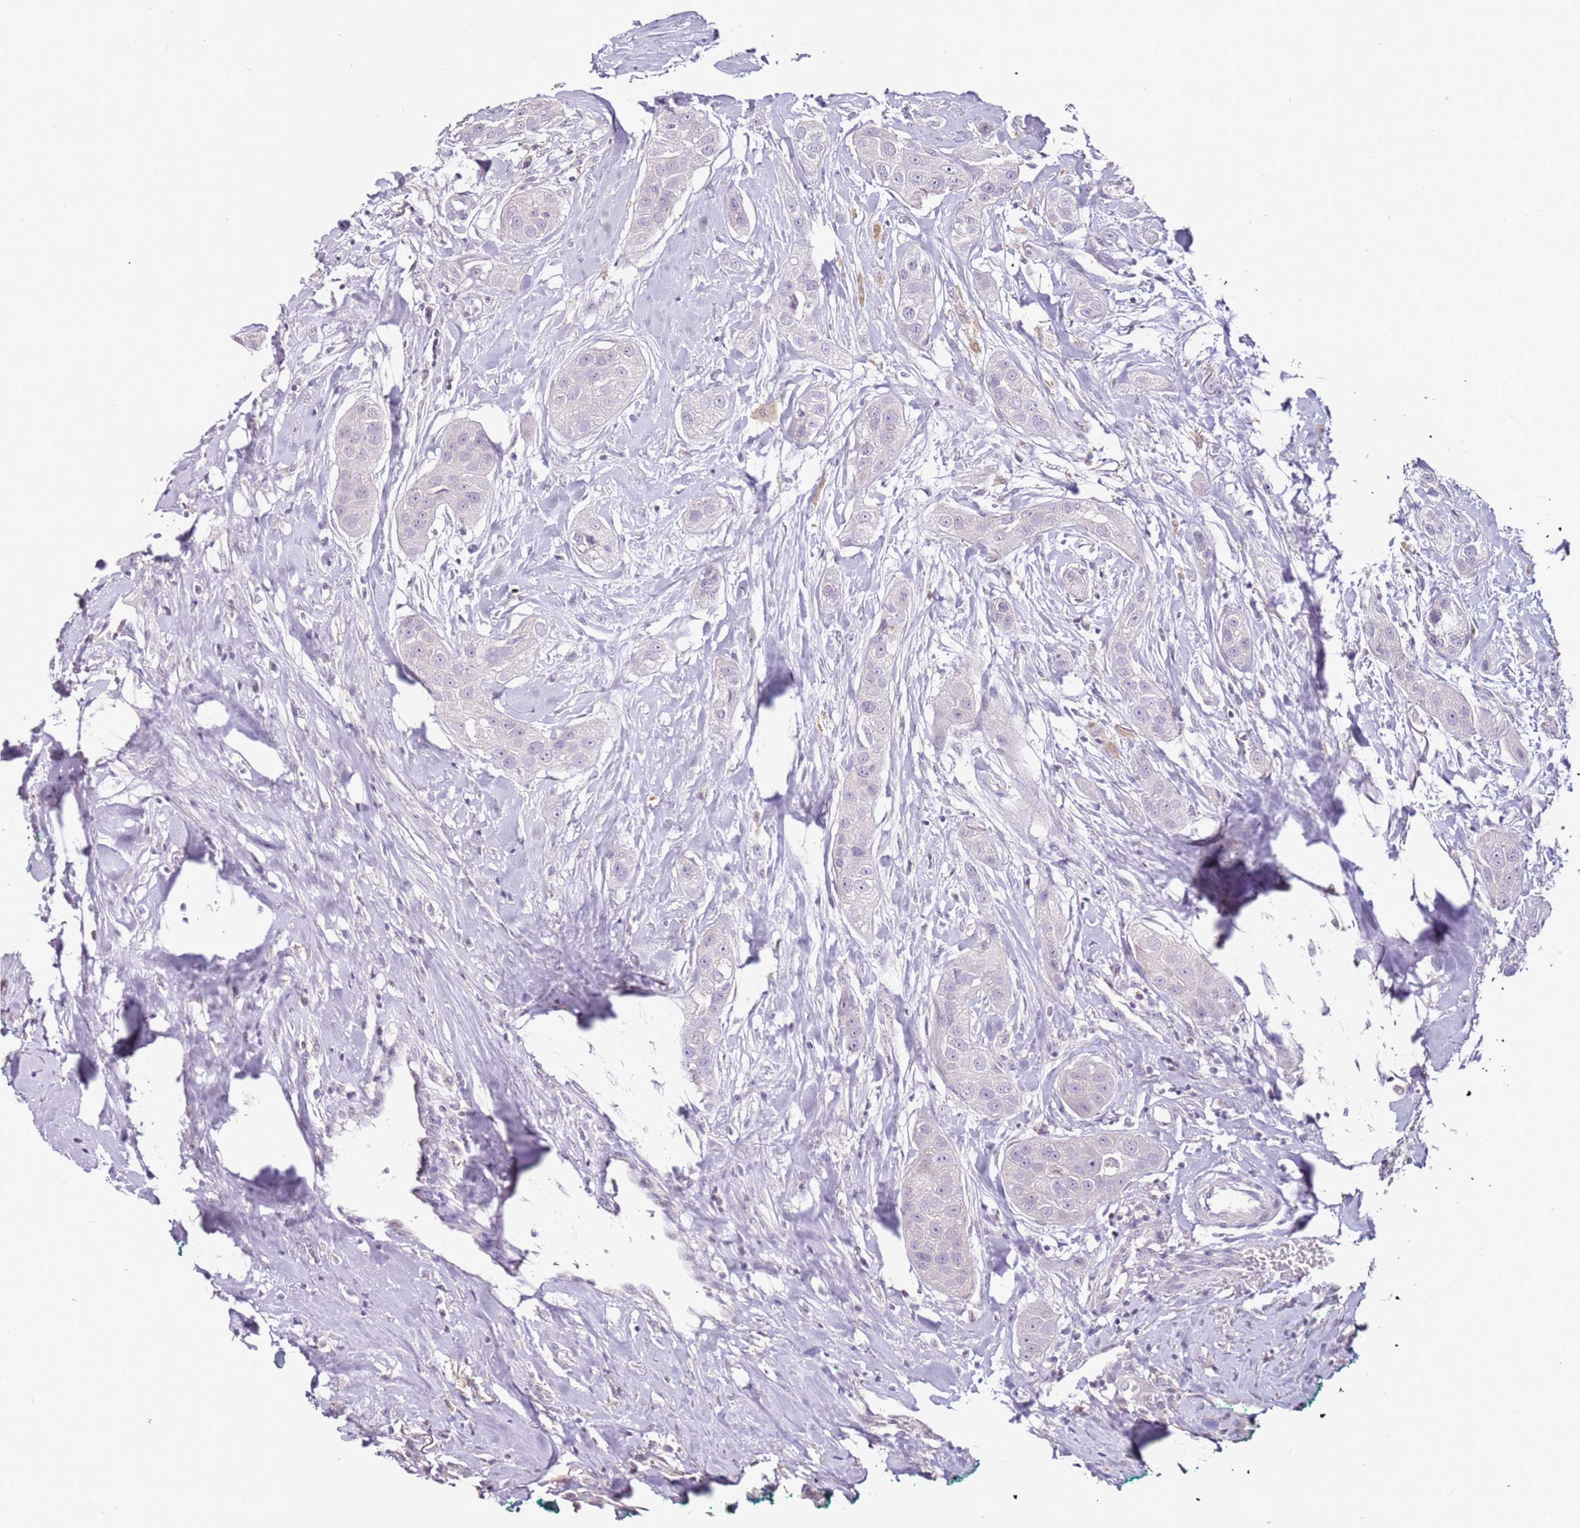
{"staining": {"intensity": "negative", "quantity": "none", "location": "none"}, "tissue": "head and neck cancer", "cell_type": "Tumor cells", "image_type": "cancer", "snomed": [{"axis": "morphology", "description": "Normal tissue, NOS"}, {"axis": "morphology", "description": "Squamous cell carcinoma, NOS"}, {"axis": "topography", "description": "Skeletal muscle"}, {"axis": "topography", "description": "Head-Neck"}], "caption": "Photomicrograph shows no protein expression in tumor cells of head and neck cancer tissue.", "gene": "MDH1", "patient": {"sex": "male", "age": 51}}